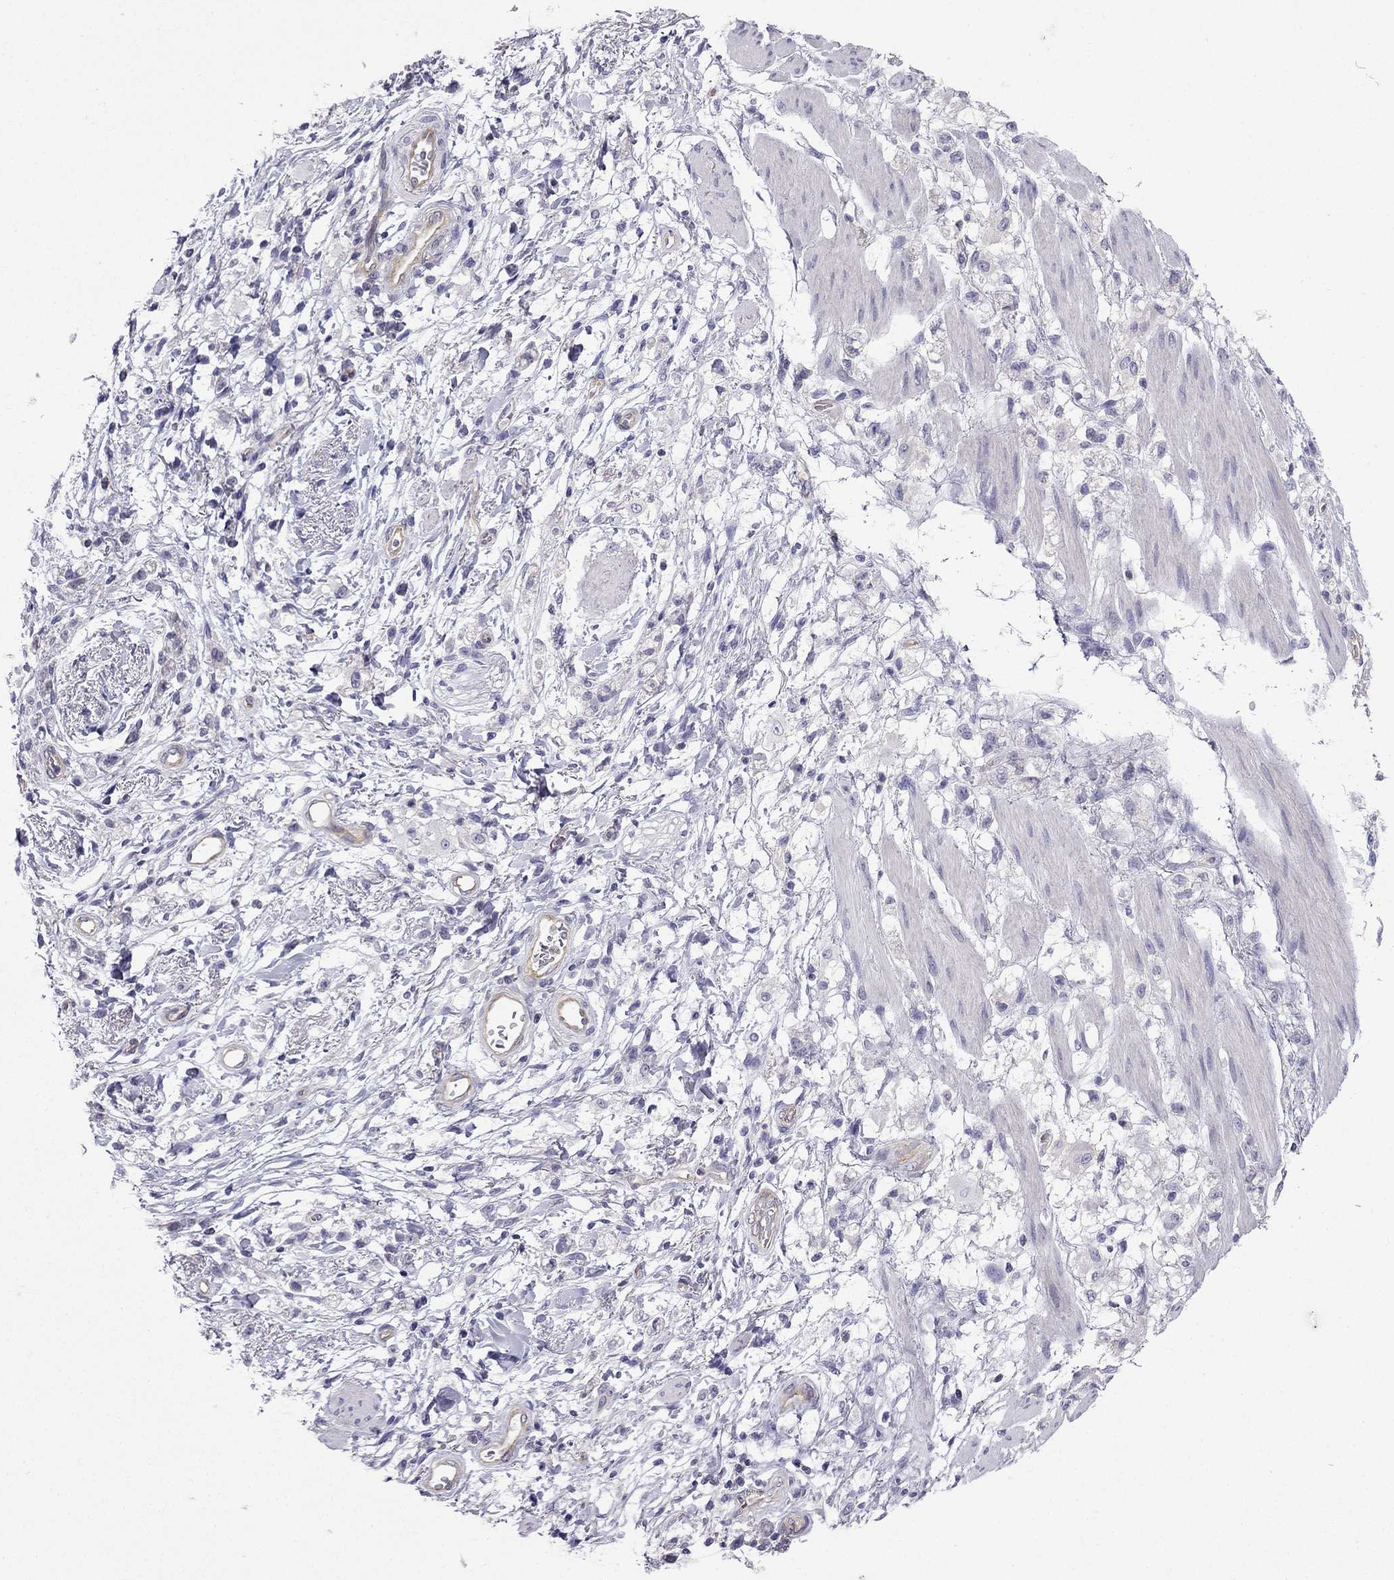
{"staining": {"intensity": "negative", "quantity": "none", "location": "none"}, "tissue": "stomach cancer", "cell_type": "Tumor cells", "image_type": "cancer", "snomed": [{"axis": "morphology", "description": "Adenocarcinoma, NOS"}, {"axis": "topography", "description": "Stomach"}], "caption": "The micrograph reveals no significant positivity in tumor cells of stomach cancer. (DAB (3,3'-diaminobenzidine) immunohistochemistry, high magnification).", "gene": "GJA8", "patient": {"sex": "female", "age": 60}}